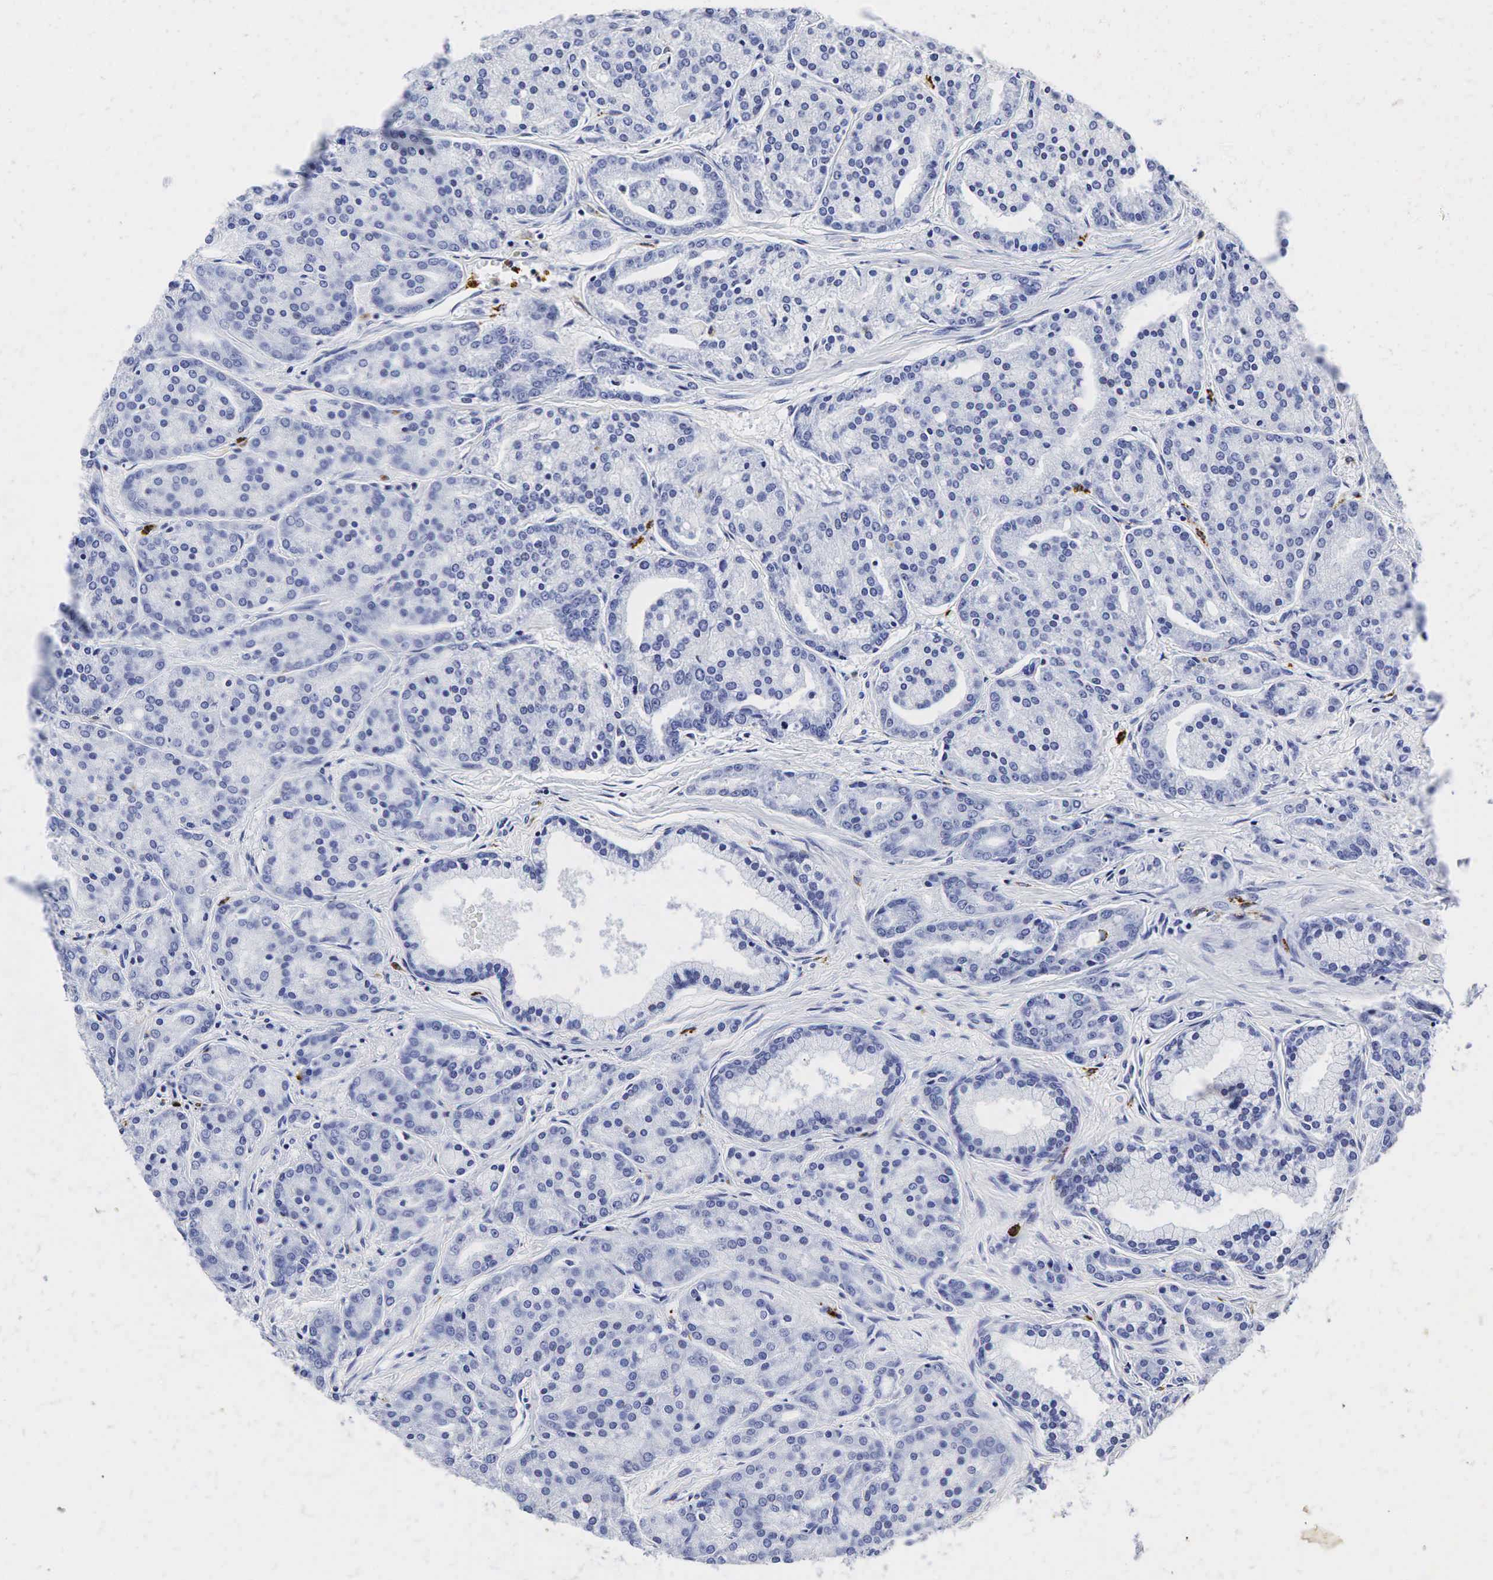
{"staining": {"intensity": "negative", "quantity": "none", "location": "none"}, "tissue": "prostate cancer", "cell_type": "Tumor cells", "image_type": "cancer", "snomed": [{"axis": "morphology", "description": "Adenocarcinoma, High grade"}, {"axis": "topography", "description": "Prostate"}], "caption": "Prostate cancer (adenocarcinoma (high-grade)) stained for a protein using immunohistochemistry (IHC) exhibits no positivity tumor cells.", "gene": "LYZ", "patient": {"sex": "male", "age": 64}}